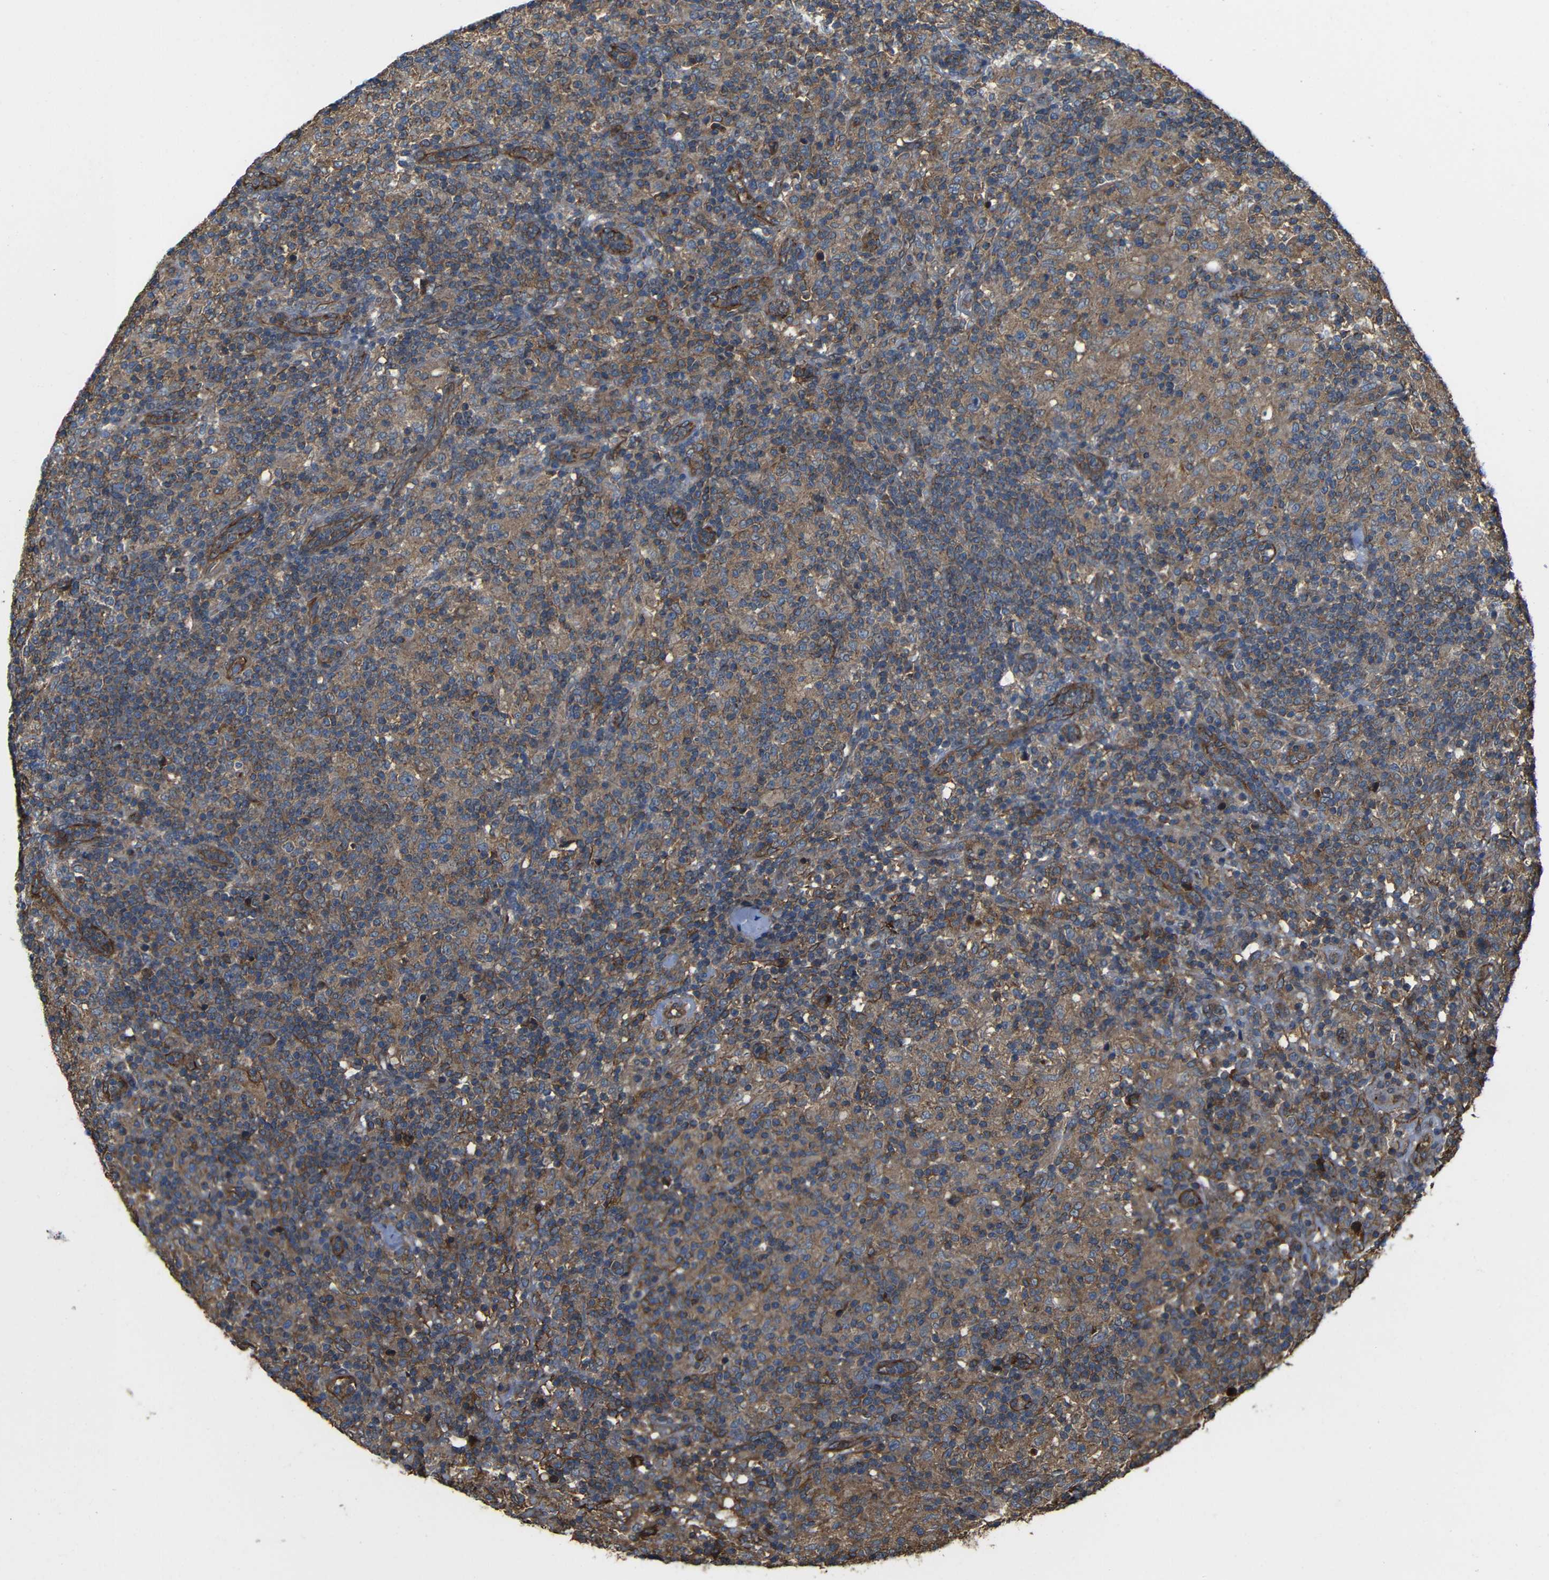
{"staining": {"intensity": "weak", "quantity": "<25%", "location": "cytoplasmic/membranous"}, "tissue": "lymphoma", "cell_type": "Tumor cells", "image_type": "cancer", "snomed": [{"axis": "morphology", "description": "Hodgkin's disease, NOS"}, {"axis": "topography", "description": "Lymph node"}], "caption": "Tumor cells show no significant positivity in lymphoma. (Brightfield microscopy of DAB immunohistochemistry at high magnification).", "gene": "PTCH1", "patient": {"sex": "male", "age": 70}}